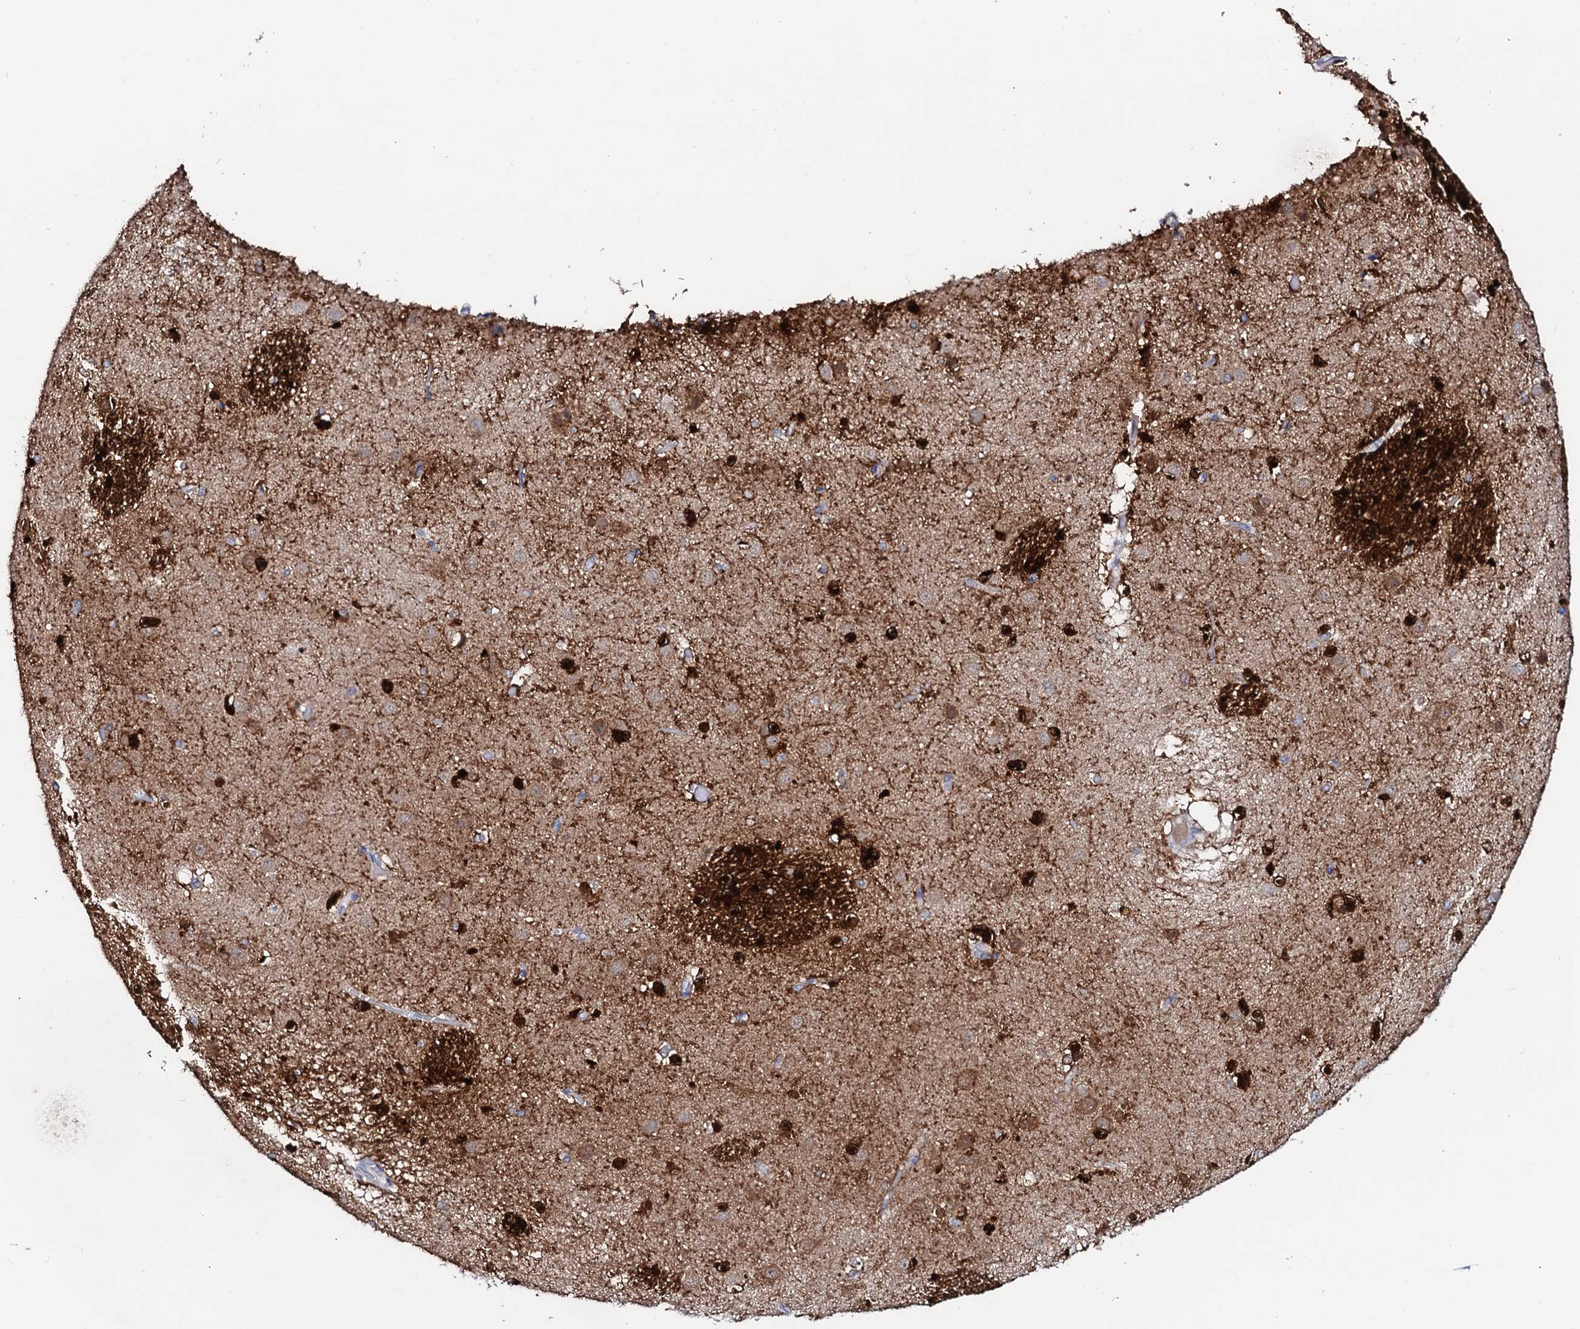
{"staining": {"intensity": "strong", "quantity": "25%-75%", "location": "cytoplasmic/membranous,nuclear"}, "tissue": "caudate", "cell_type": "Glial cells", "image_type": "normal", "snomed": [{"axis": "morphology", "description": "Normal tissue, NOS"}, {"axis": "topography", "description": "Lateral ventricle wall"}], "caption": "IHC image of normal caudate stained for a protein (brown), which displays high levels of strong cytoplasmic/membranous,nuclear staining in about 25%-75% of glial cells.", "gene": "AMER2", "patient": {"sex": "male", "age": 70}}